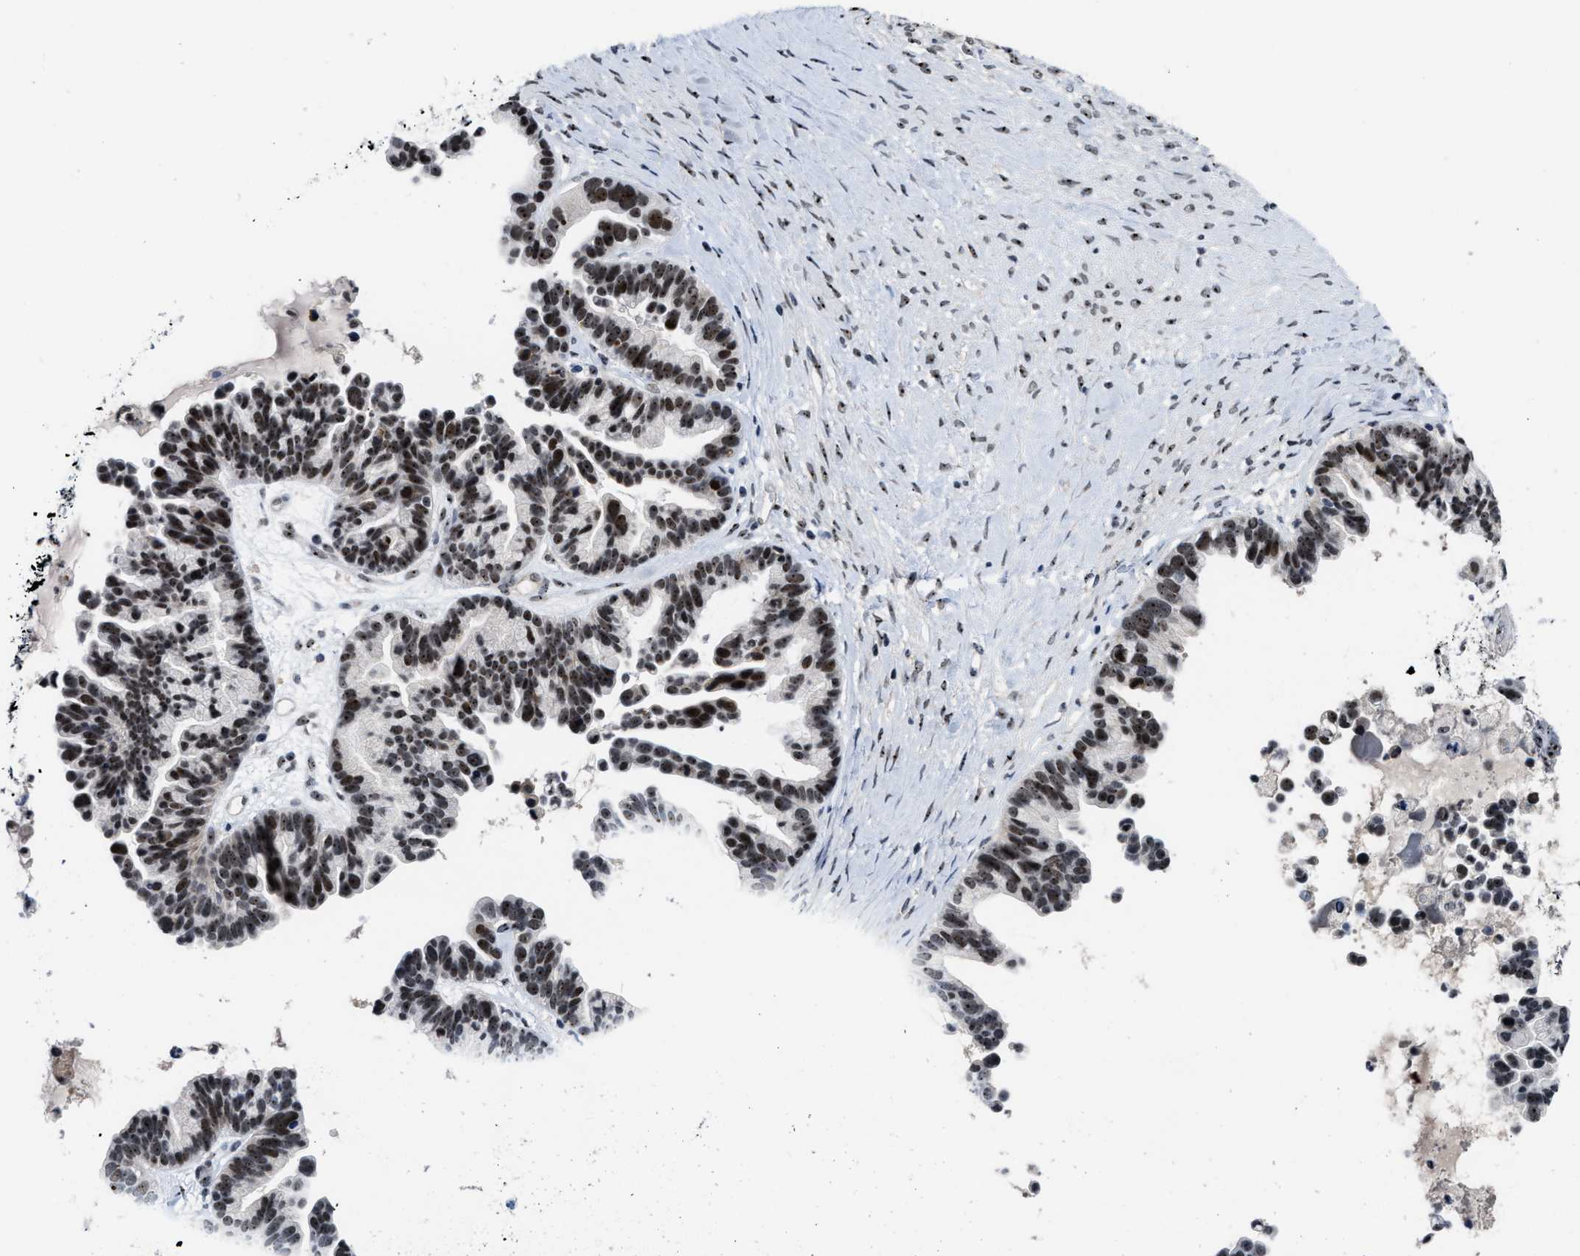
{"staining": {"intensity": "strong", "quantity": "25%-75%", "location": "nuclear"}, "tissue": "ovarian cancer", "cell_type": "Tumor cells", "image_type": "cancer", "snomed": [{"axis": "morphology", "description": "Cystadenocarcinoma, serous, NOS"}, {"axis": "topography", "description": "Ovary"}], "caption": "This is an image of immunohistochemistry staining of ovarian serous cystadenocarcinoma, which shows strong staining in the nuclear of tumor cells.", "gene": "NOP58", "patient": {"sex": "female", "age": 56}}